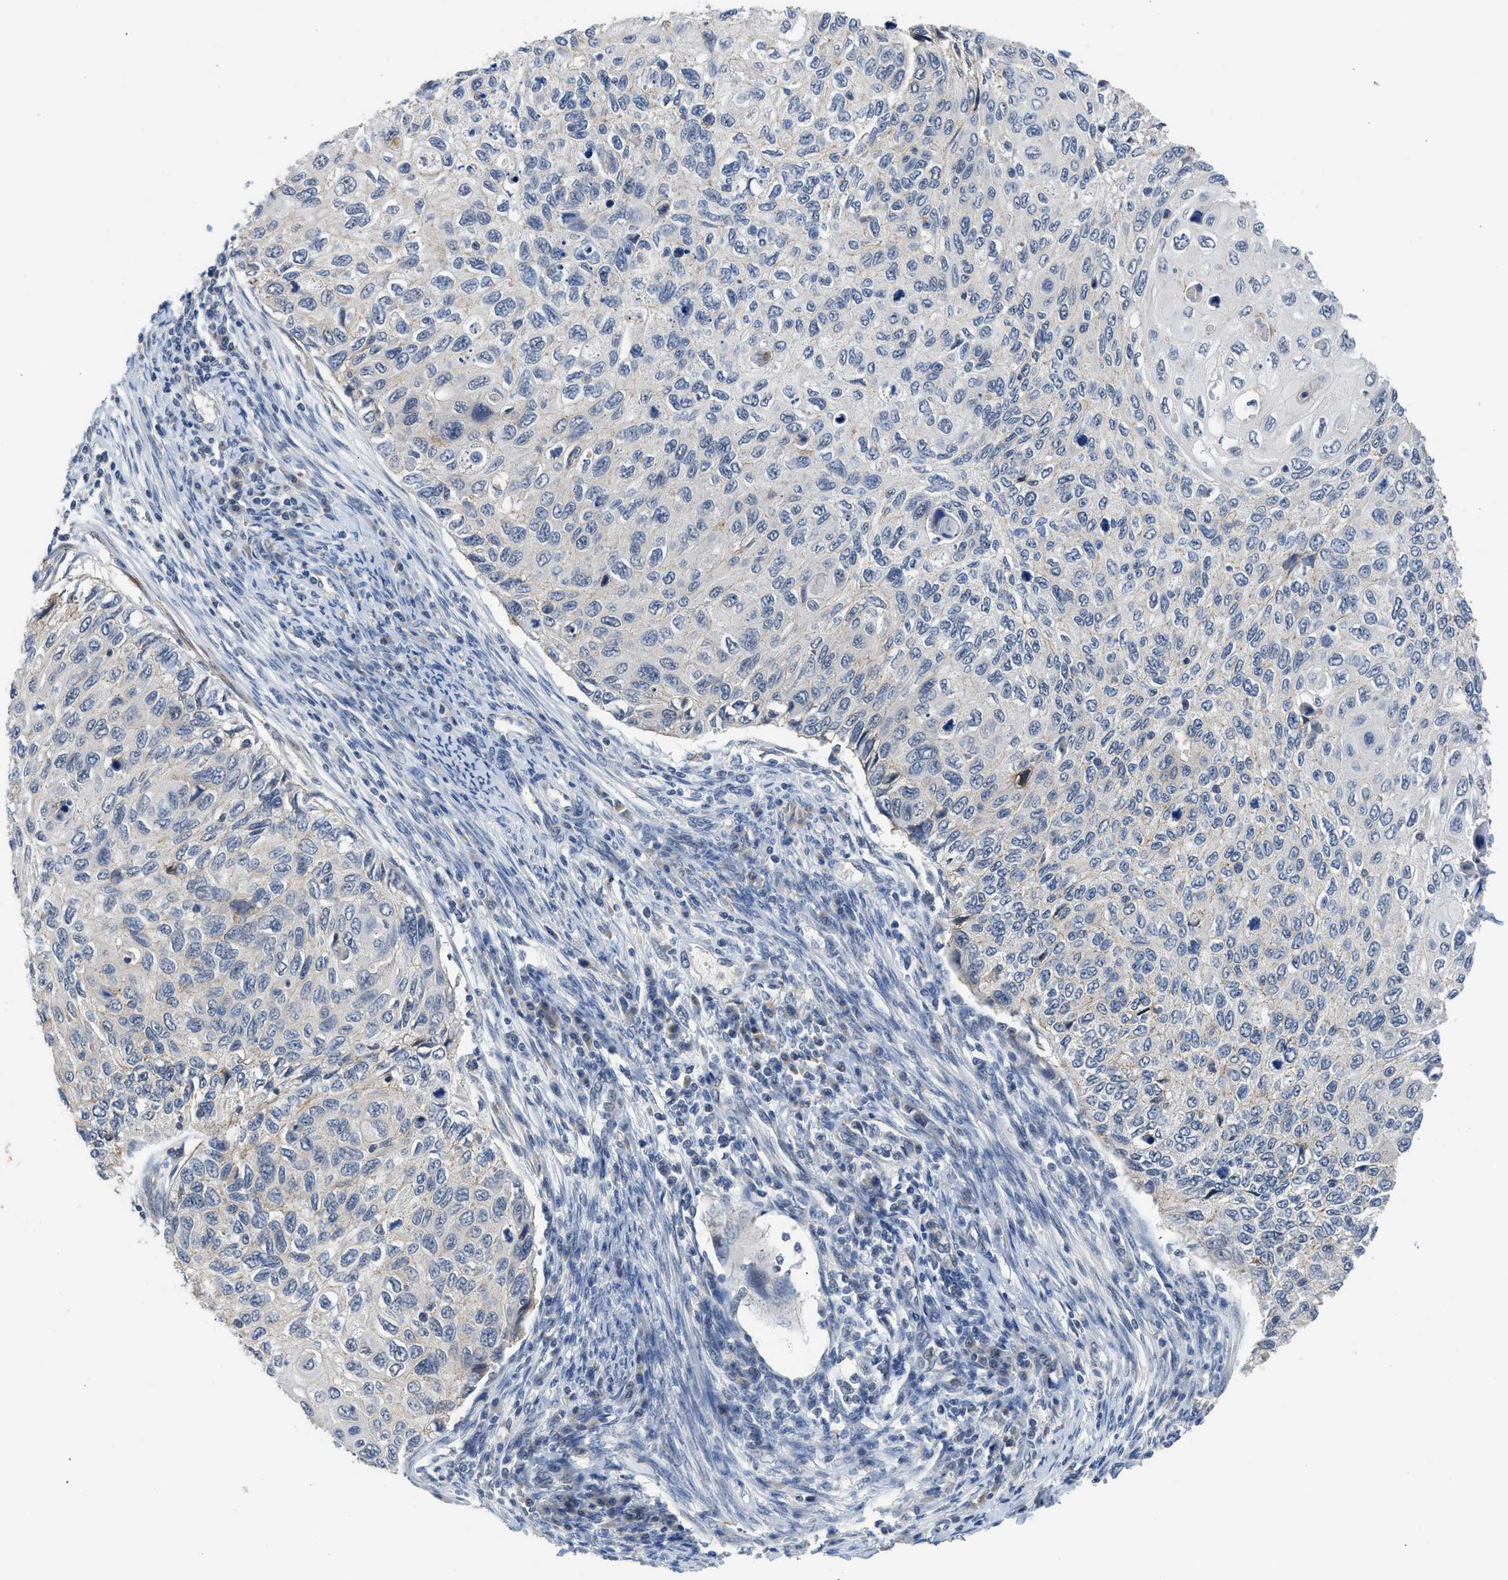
{"staining": {"intensity": "negative", "quantity": "none", "location": "none"}, "tissue": "cervical cancer", "cell_type": "Tumor cells", "image_type": "cancer", "snomed": [{"axis": "morphology", "description": "Squamous cell carcinoma, NOS"}, {"axis": "topography", "description": "Cervix"}], "caption": "Tumor cells are negative for protein expression in human cervical squamous cell carcinoma.", "gene": "CSF3R", "patient": {"sex": "female", "age": 70}}